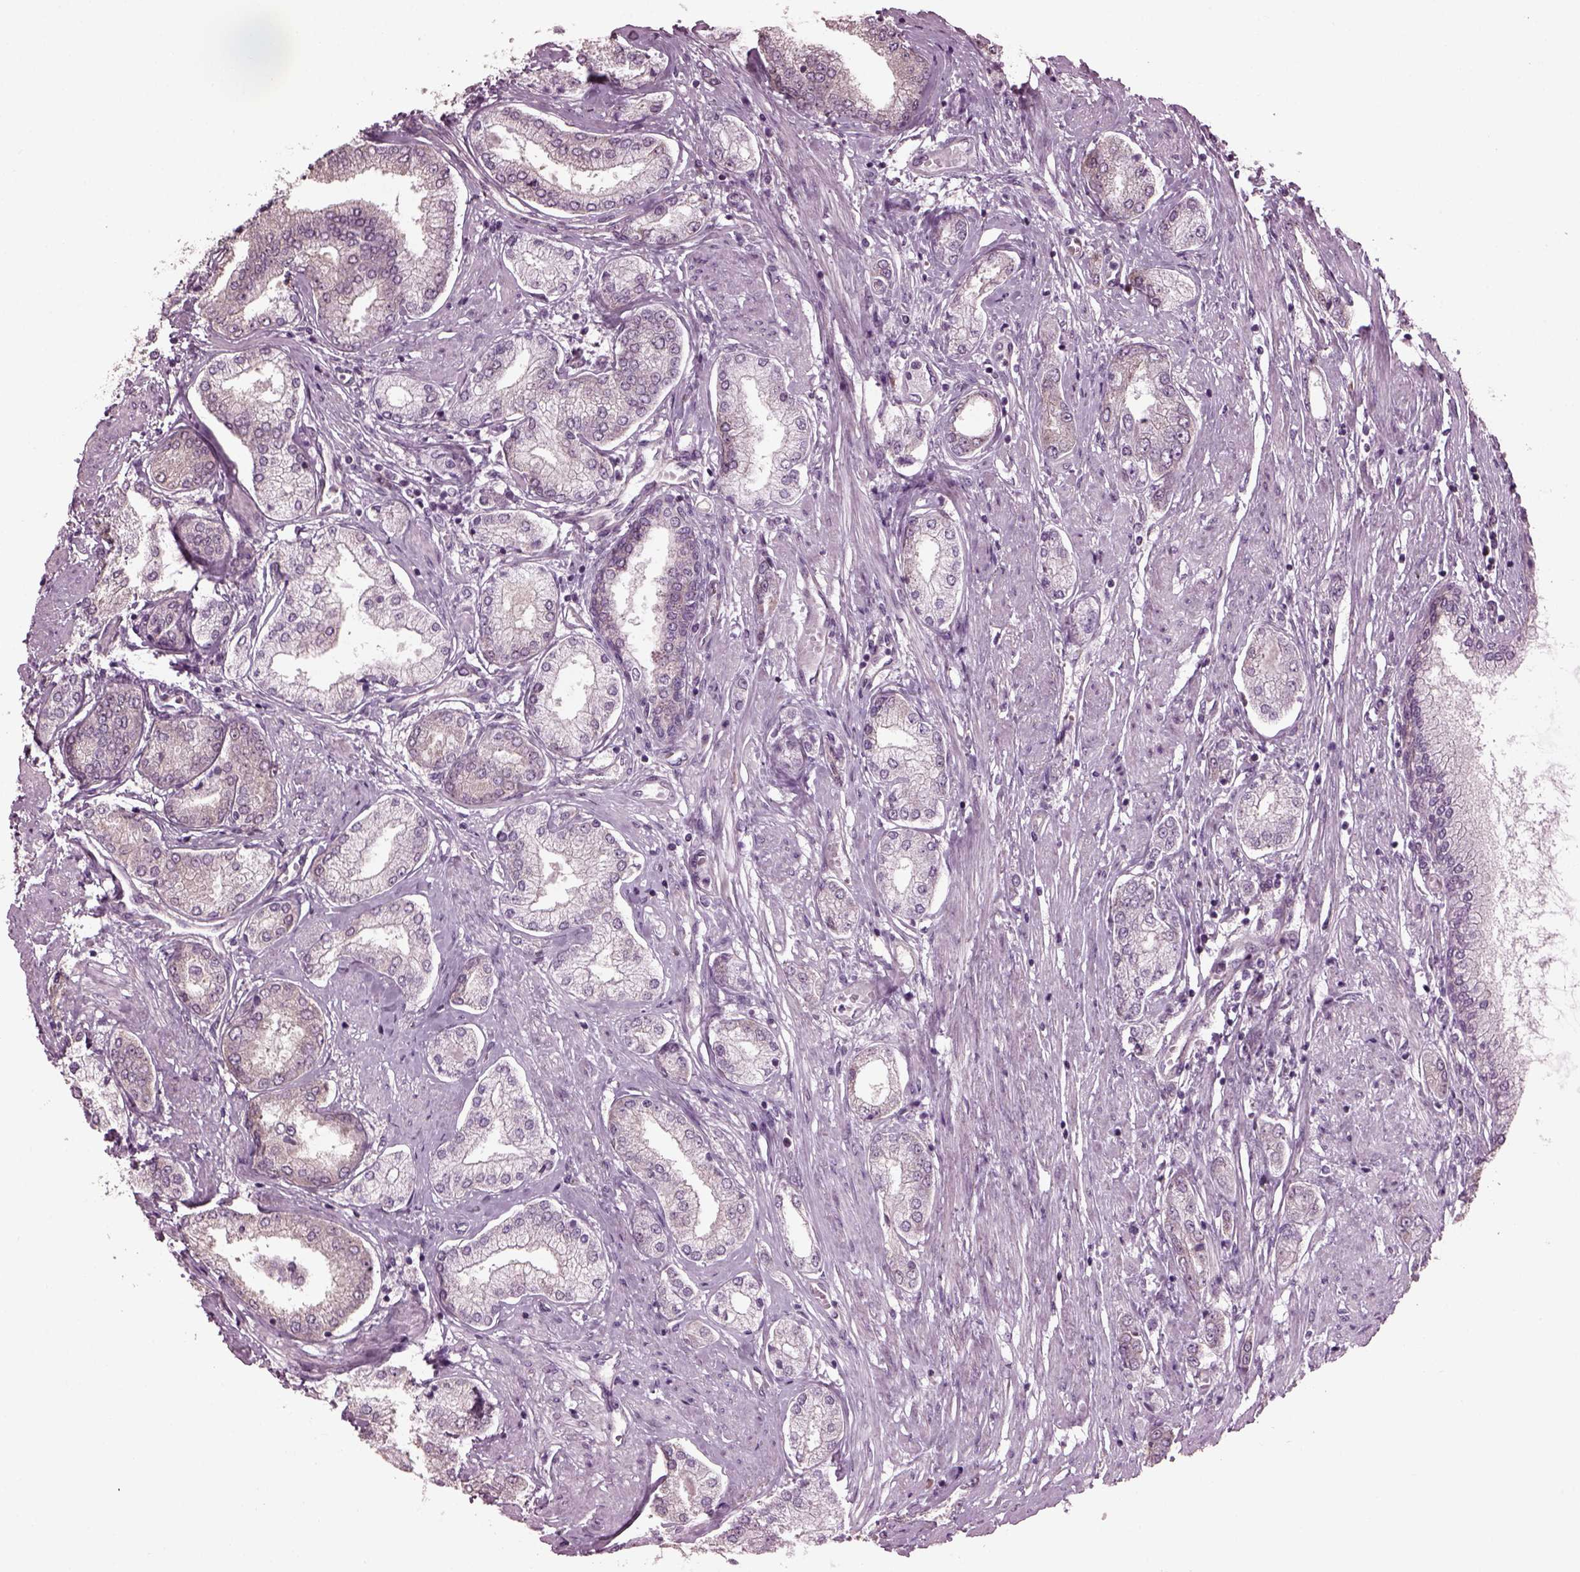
{"staining": {"intensity": "negative", "quantity": "none", "location": "none"}, "tissue": "prostate cancer", "cell_type": "Tumor cells", "image_type": "cancer", "snomed": [{"axis": "morphology", "description": "Adenocarcinoma, NOS"}, {"axis": "topography", "description": "Prostate"}], "caption": "A photomicrograph of adenocarcinoma (prostate) stained for a protein shows no brown staining in tumor cells.", "gene": "CABP5", "patient": {"sex": "male", "age": 63}}